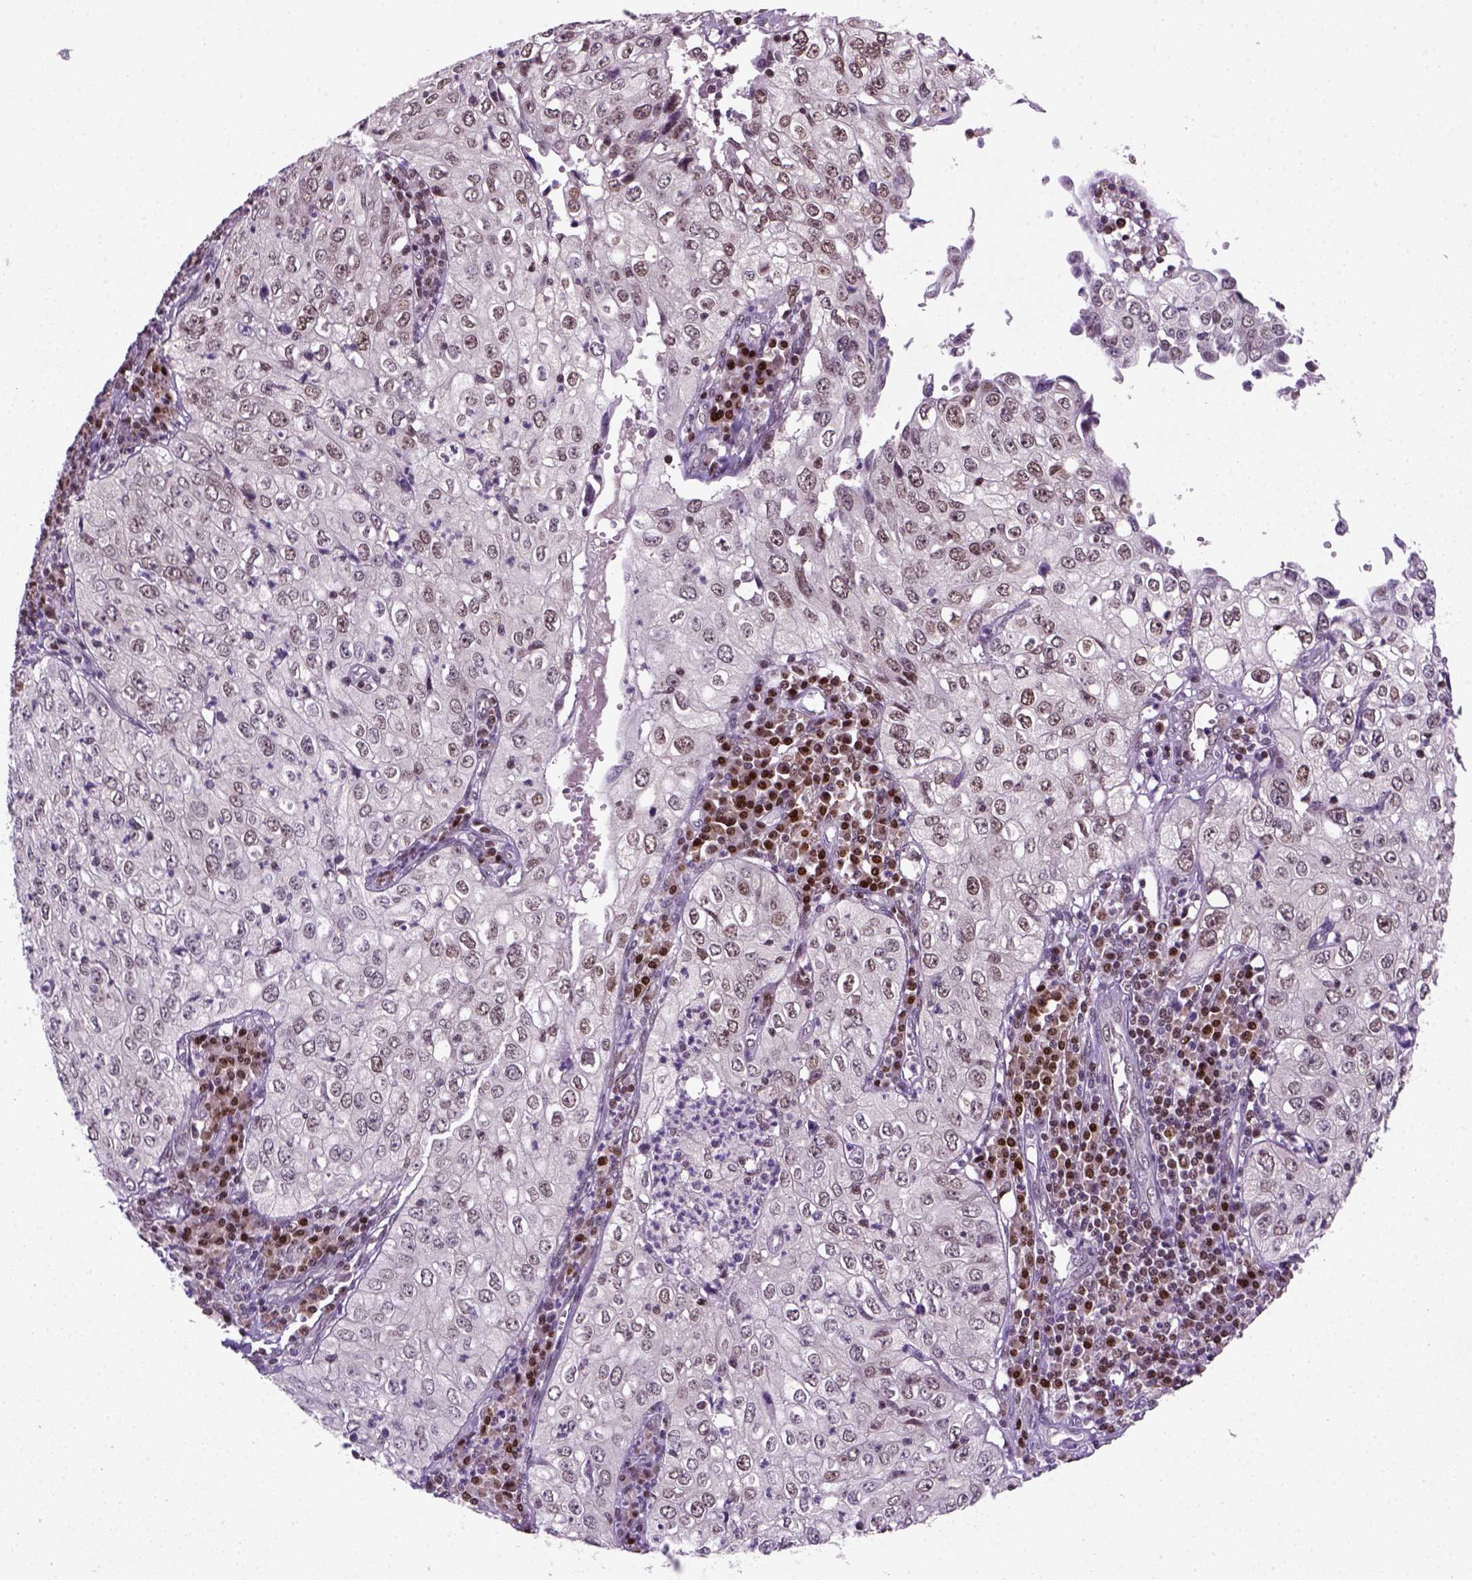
{"staining": {"intensity": "weak", "quantity": "25%-75%", "location": "nuclear"}, "tissue": "cervical cancer", "cell_type": "Tumor cells", "image_type": "cancer", "snomed": [{"axis": "morphology", "description": "Squamous cell carcinoma, NOS"}, {"axis": "topography", "description": "Cervix"}], "caption": "Brown immunohistochemical staining in human cervical cancer shows weak nuclear staining in about 25%-75% of tumor cells. The protein of interest is stained brown, and the nuclei are stained in blue (DAB IHC with brightfield microscopy, high magnification).", "gene": "MGMT", "patient": {"sex": "female", "age": 24}}